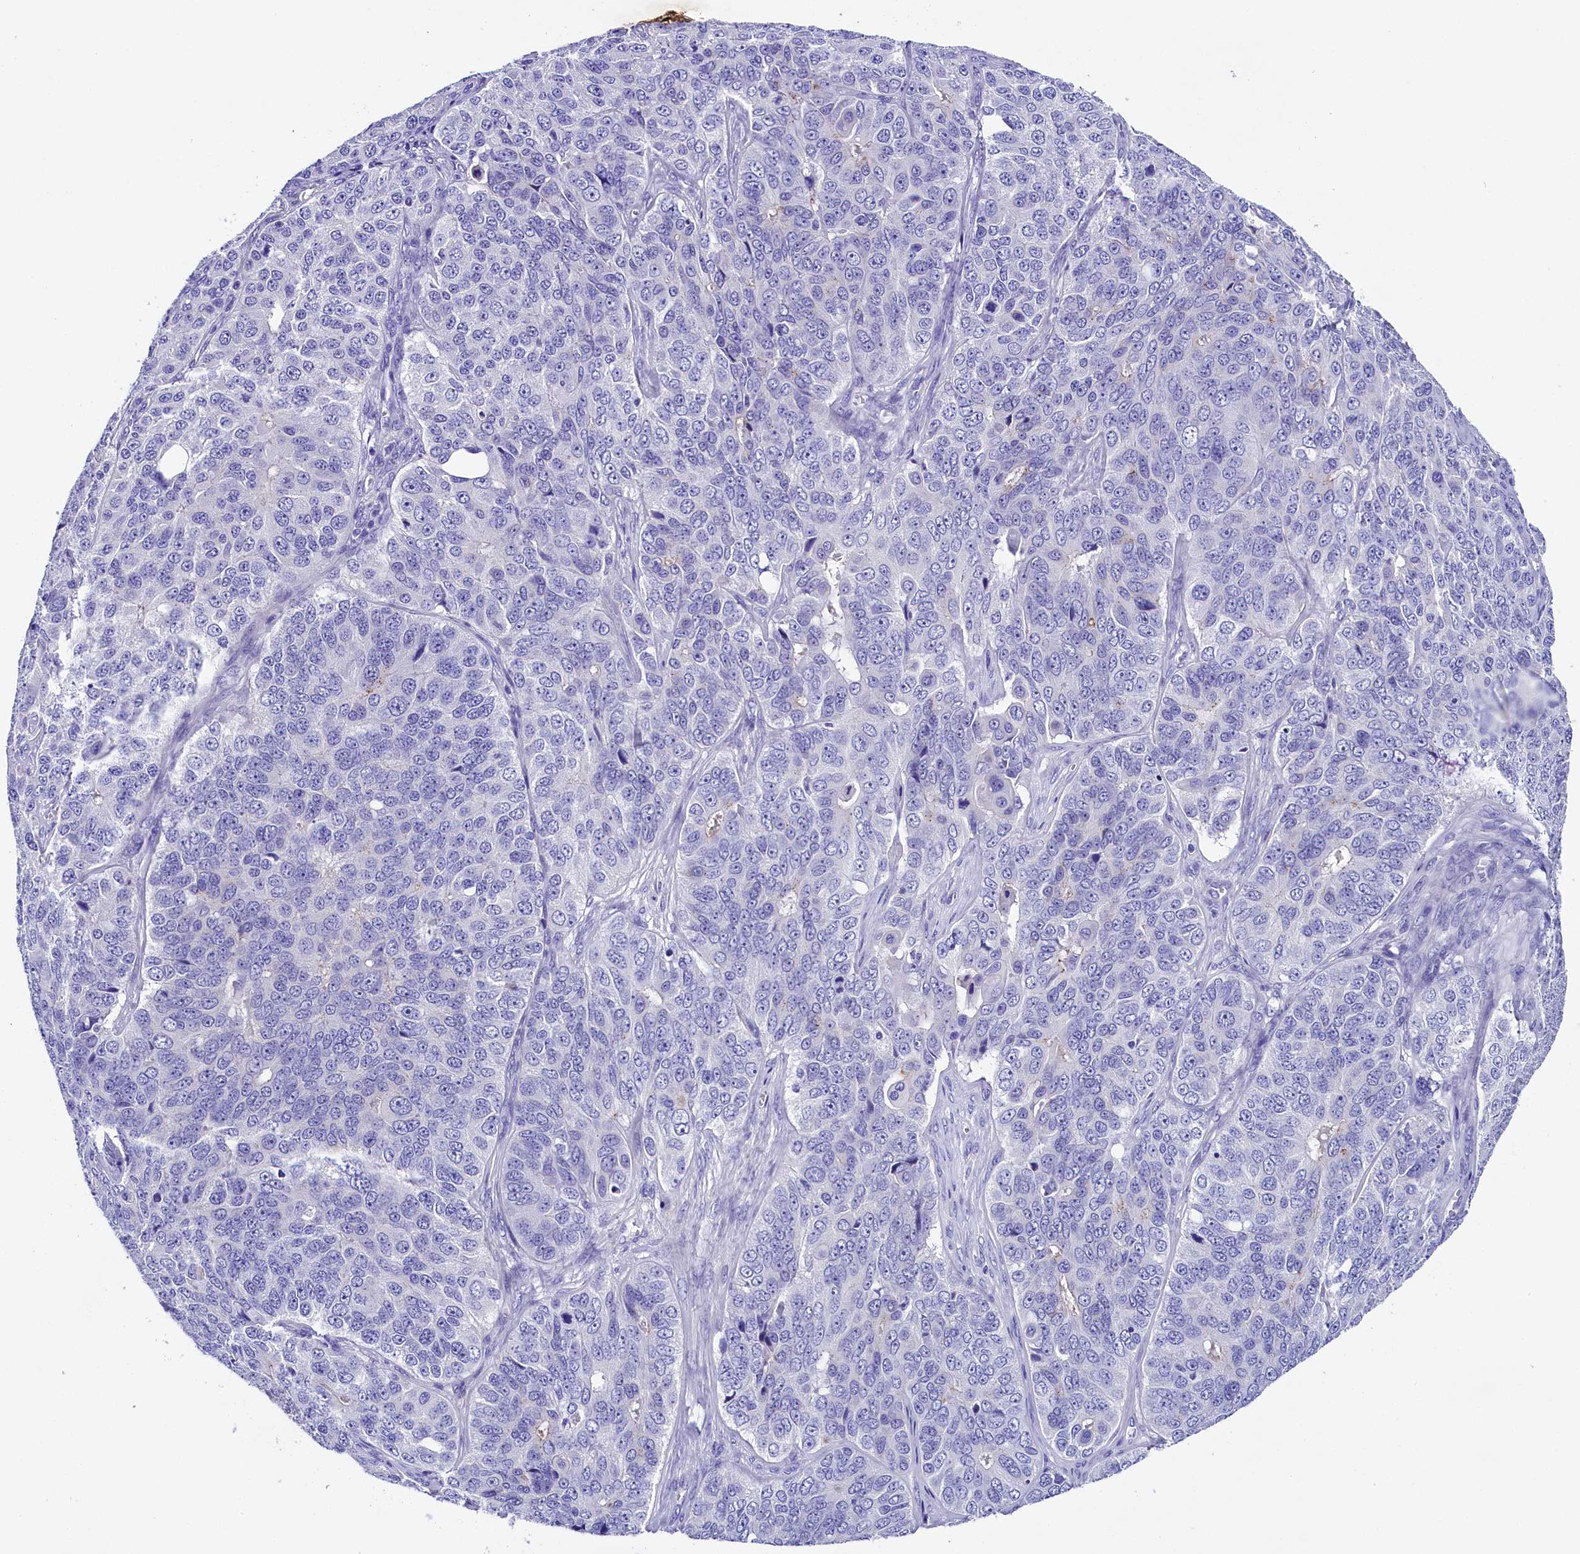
{"staining": {"intensity": "negative", "quantity": "none", "location": "none"}, "tissue": "ovarian cancer", "cell_type": "Tumor cells", "image_type": "cancer", "snomed": [{"axis": "morphology", "description": "Carcinoma, endometroid"}, {"axis": "topography", "description": "Ovary"}], "caption": "Tumor cells are negative for protein expression in human ovarian cancer.", "gene": "SOD3", "patient": {"sex": "female", "age": 51}}